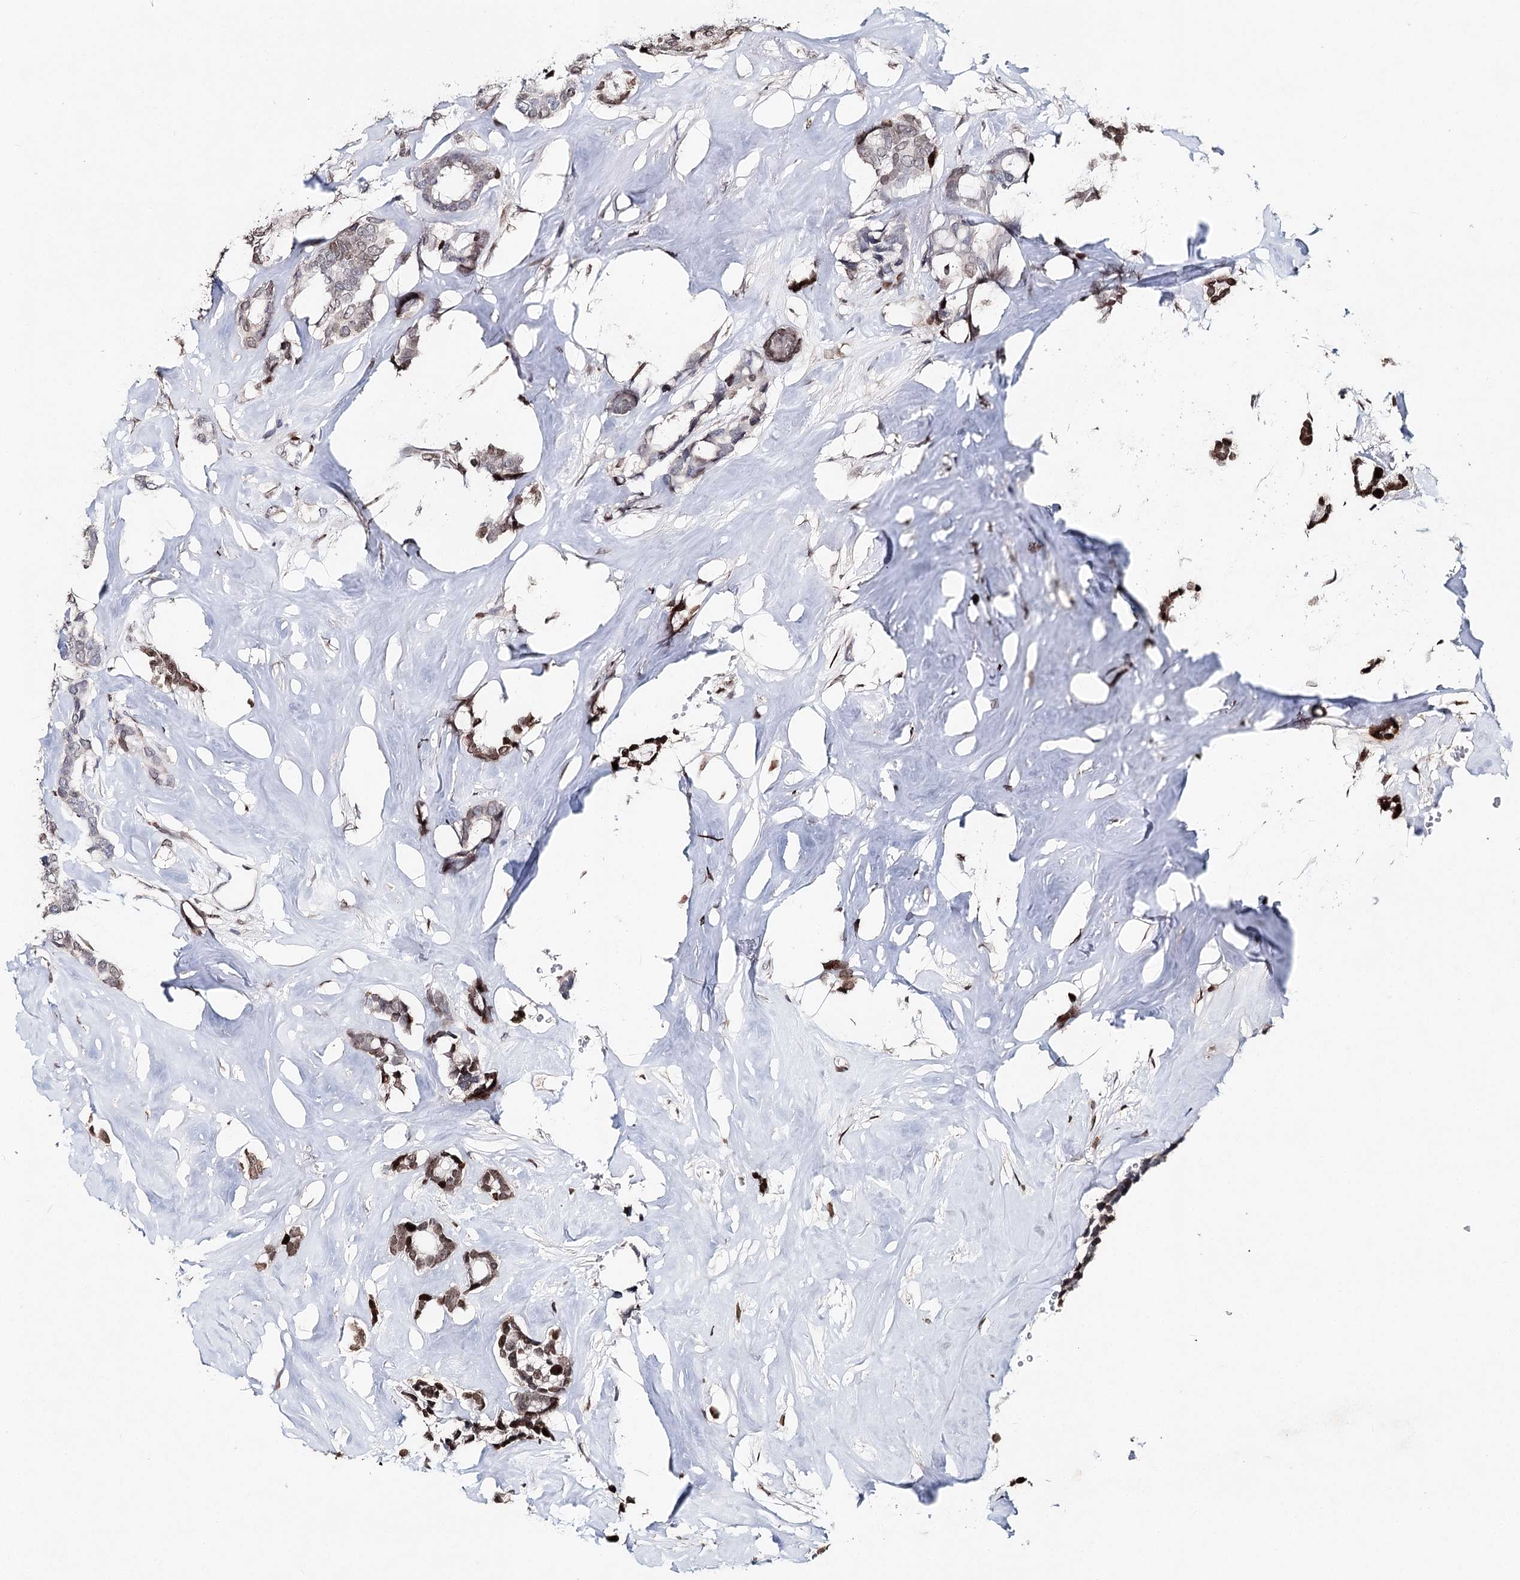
{"staining": {"intensity": "moderate", "quantity": "<25%", "location": "nuclear"}, "tissue": "breast cancer", "cell_type": "Tumor cells", "image_type": "cancer", "snomed": [{"axis": "morphology", "description": "Duct carcinoma"}, {"axis": "topography", "description": "Breast"}], "caption": "Breast cancer (intraductal carcinoma) stained with immunohistochemistry (IHC) displays moderate nuclear staining in approximately <25% of tumor cells.", "gene": "FRMD4A", "patient": {"sex": "female", "age": 87}}